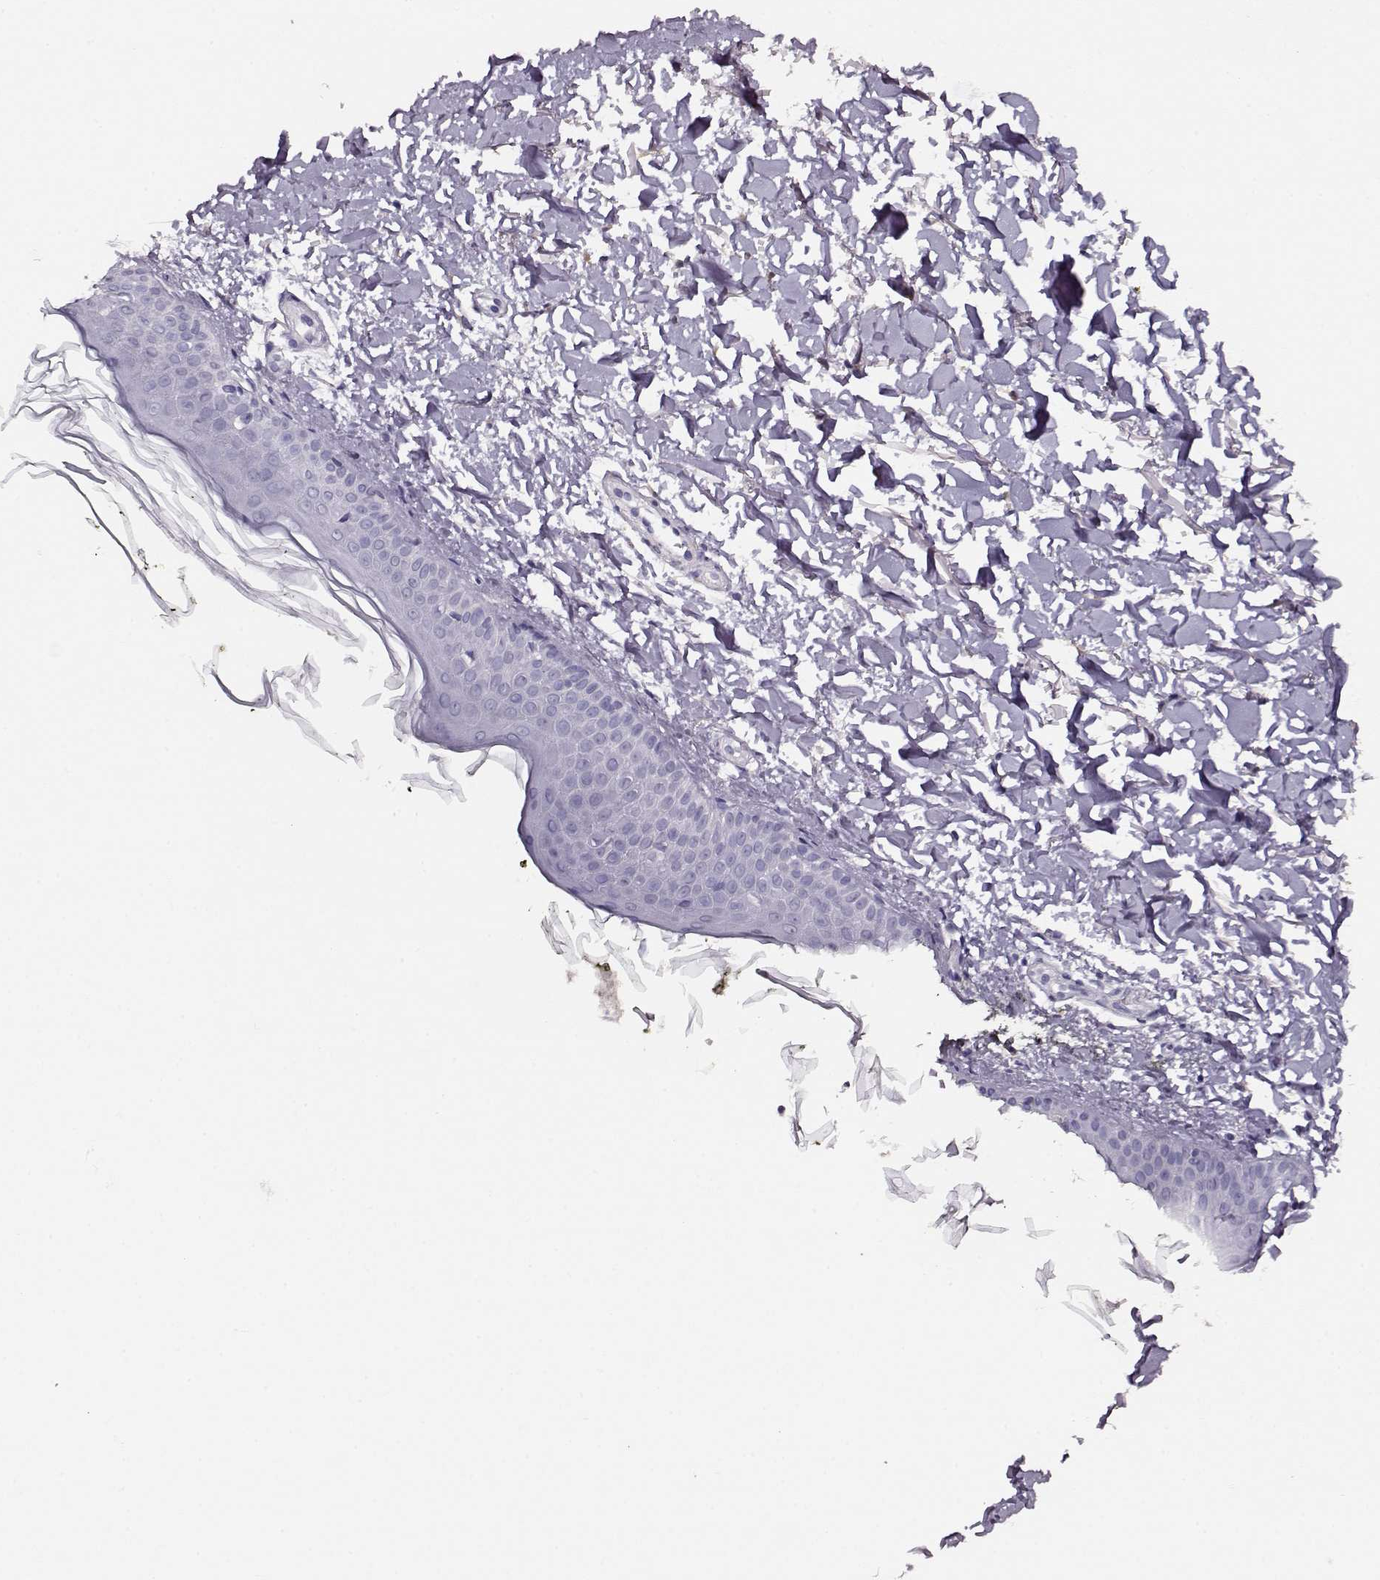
{"staining": {"intensity": "negative", "quantity": "none", "location": "none"}, "tissue": "skin", "cell_type": "Fibroblasts", "image_type": "normal", "snomed": [{"axis": "morphology", "description": "Normal tissue, NOS"}, {"axis": "topography", "description": "Skin"}], "caption": "There is no significant staining in fibroblasts of skin. (DAB (3,3'-diaminobenzidine) IHC, high magnification).", "gene": "RBM44", "patient": {"sex": "female", "age": 62}}